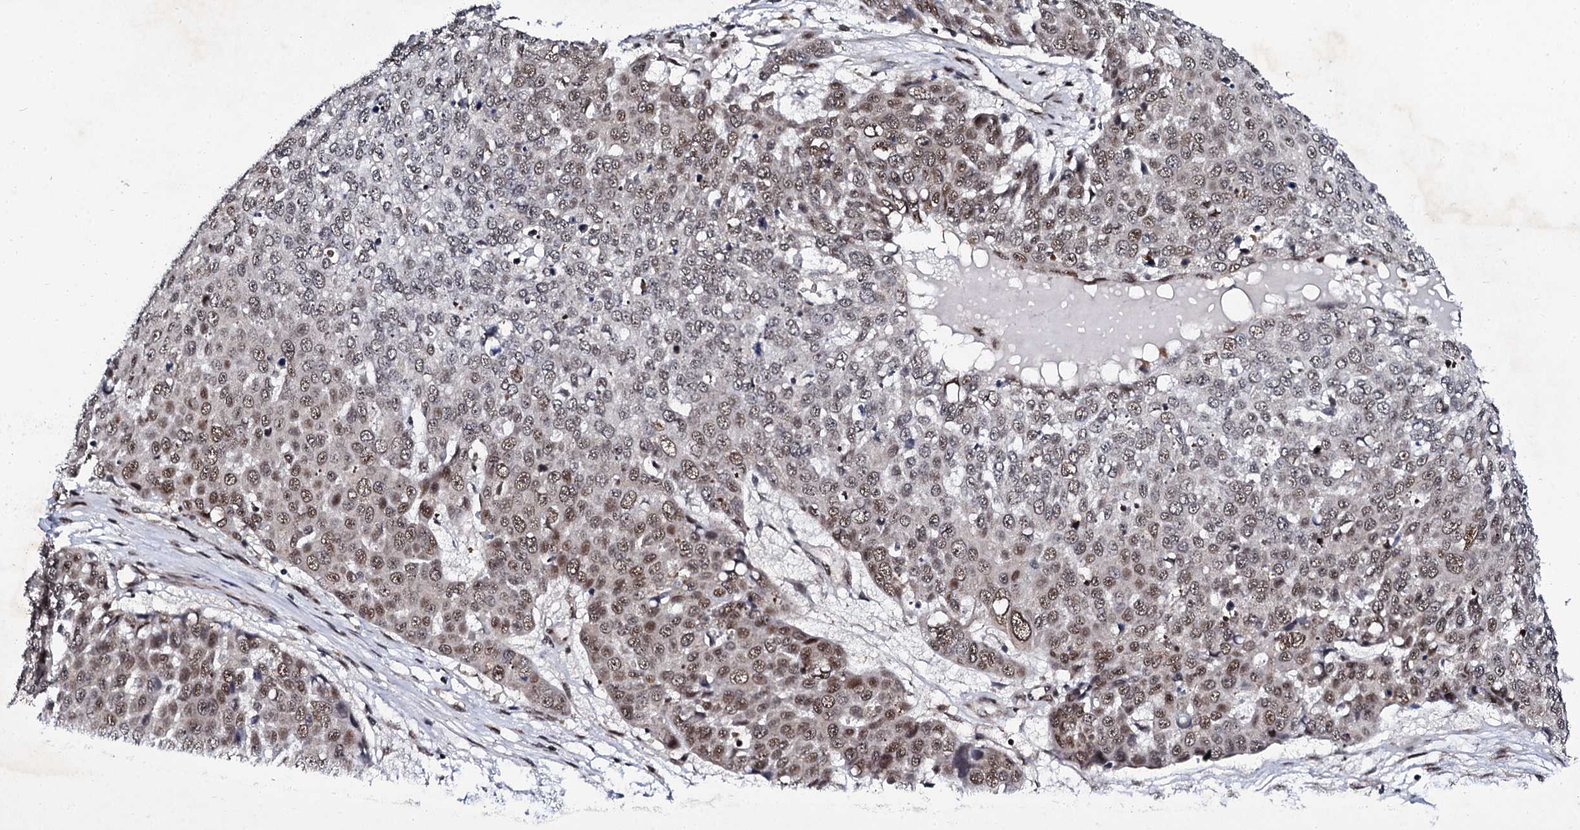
{"staining": {"intensity": "moderate", "quantity": ">75%", "location": "nuclear"}, "tissue": "skin cancer", "cell_type": "Tumor cells", "image_type": "cancer", "snomed": [{"axis": "morphology", "description": "Squamous cell carcinoma, NOS"}, {"axis": "topography", "description": "Skin"}], "caption": "A micrograph of human skin cancer (squamous cell carcinoma) stained for a protein demonstrates moderate nuclear brown staining in tumor cells.", "gene": "CSTF3", "patient": {"sex": "male", "age": 71}}